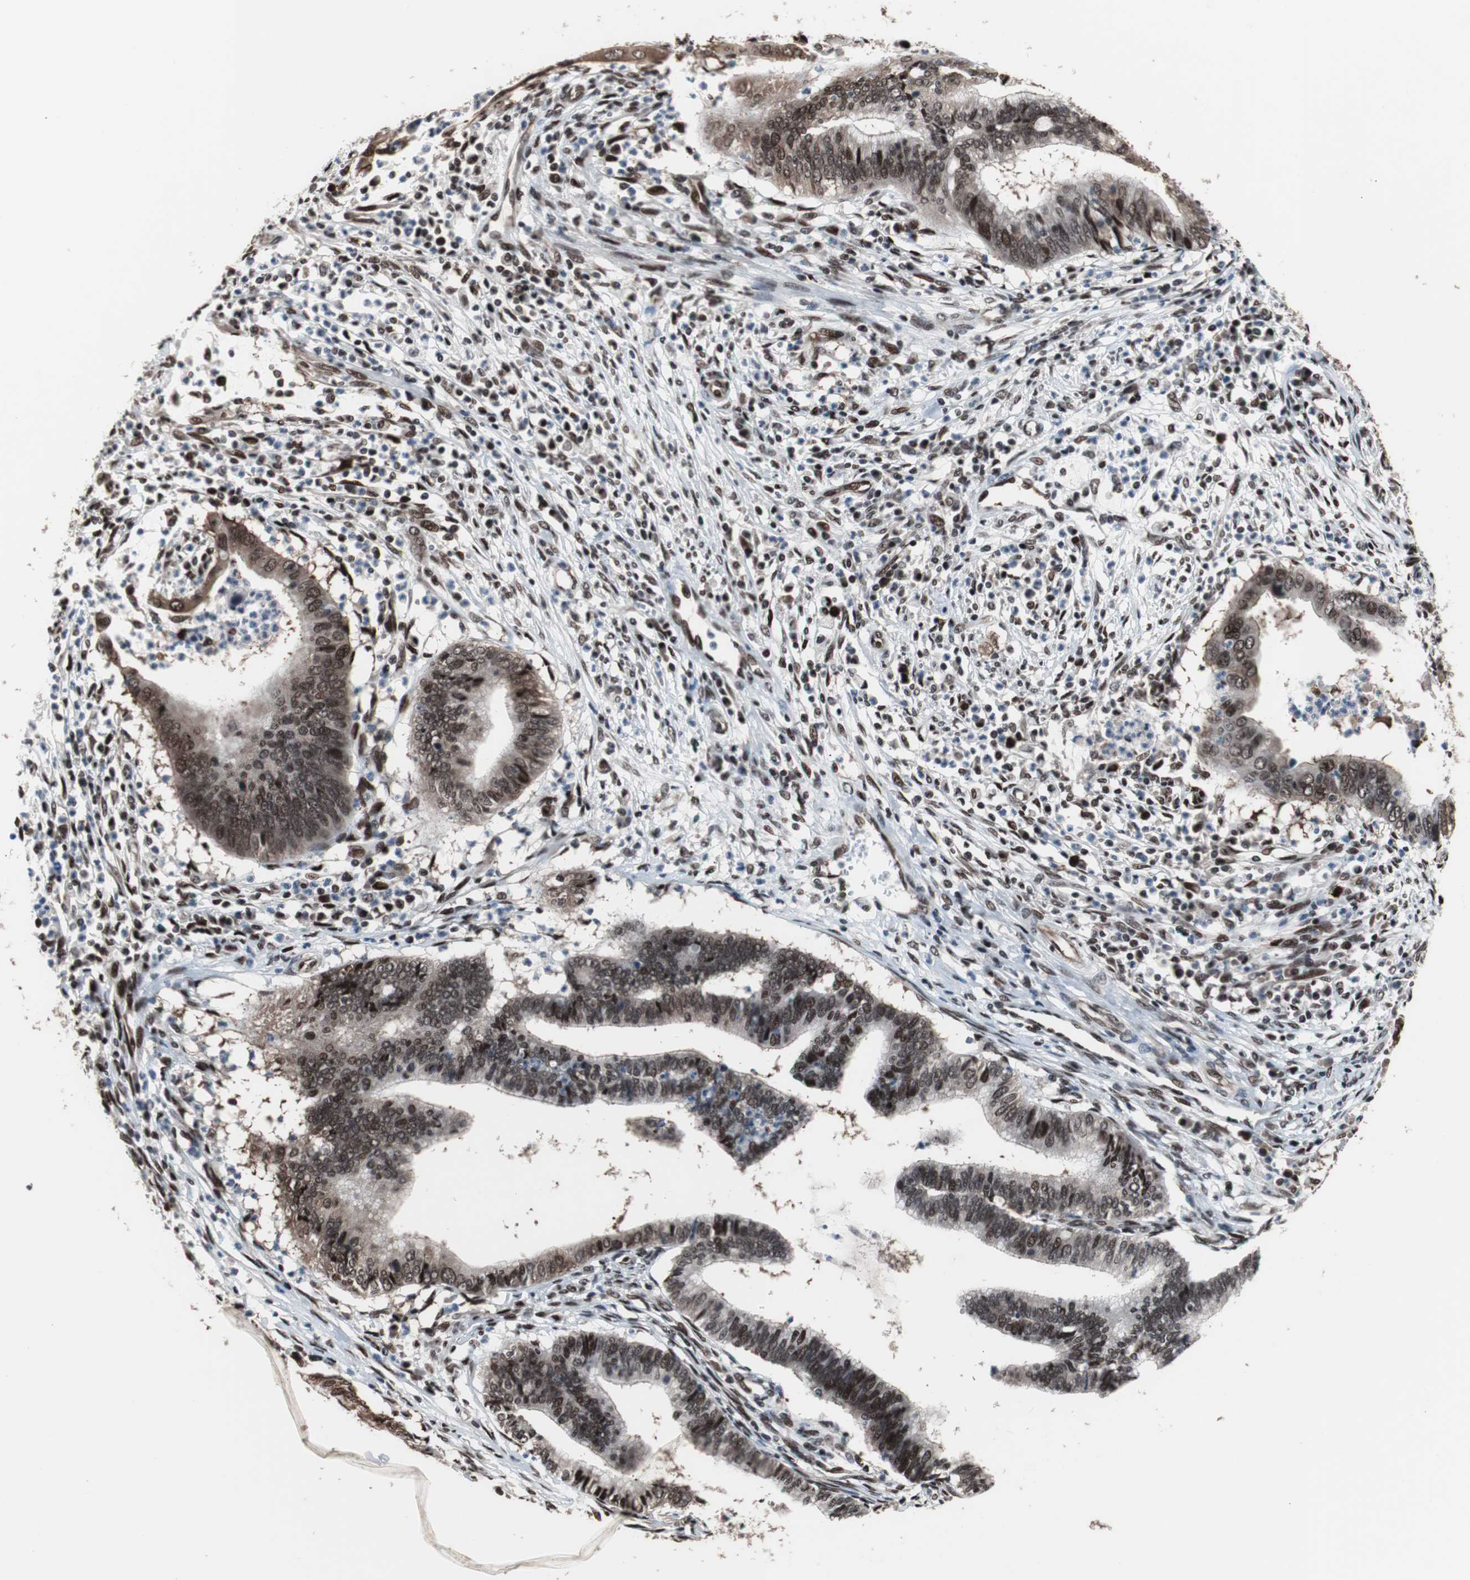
{"staining": {"intensity": "strong", "quantity": ">75%", "location": "cytoplasmic/membranous,nuclear"}, "tissue": "cervical cancer", "cell_type": "Tumor cells", "image_type": "cancer", "snomed": [{"axis": "morphology", "description": "Adenocarcinoma, NOS"}, {"axis": "topography", "description": "Cervix"}], "caption": "Immunohistochemical staining of human cervical adenocarcinoma demonstrates high levels of strong cytoplasmic/membranous and nuclear positivity in about >75% of tumor cells.", "gene": "POGZ", "patient": {"sex": "female", "age": 36}}